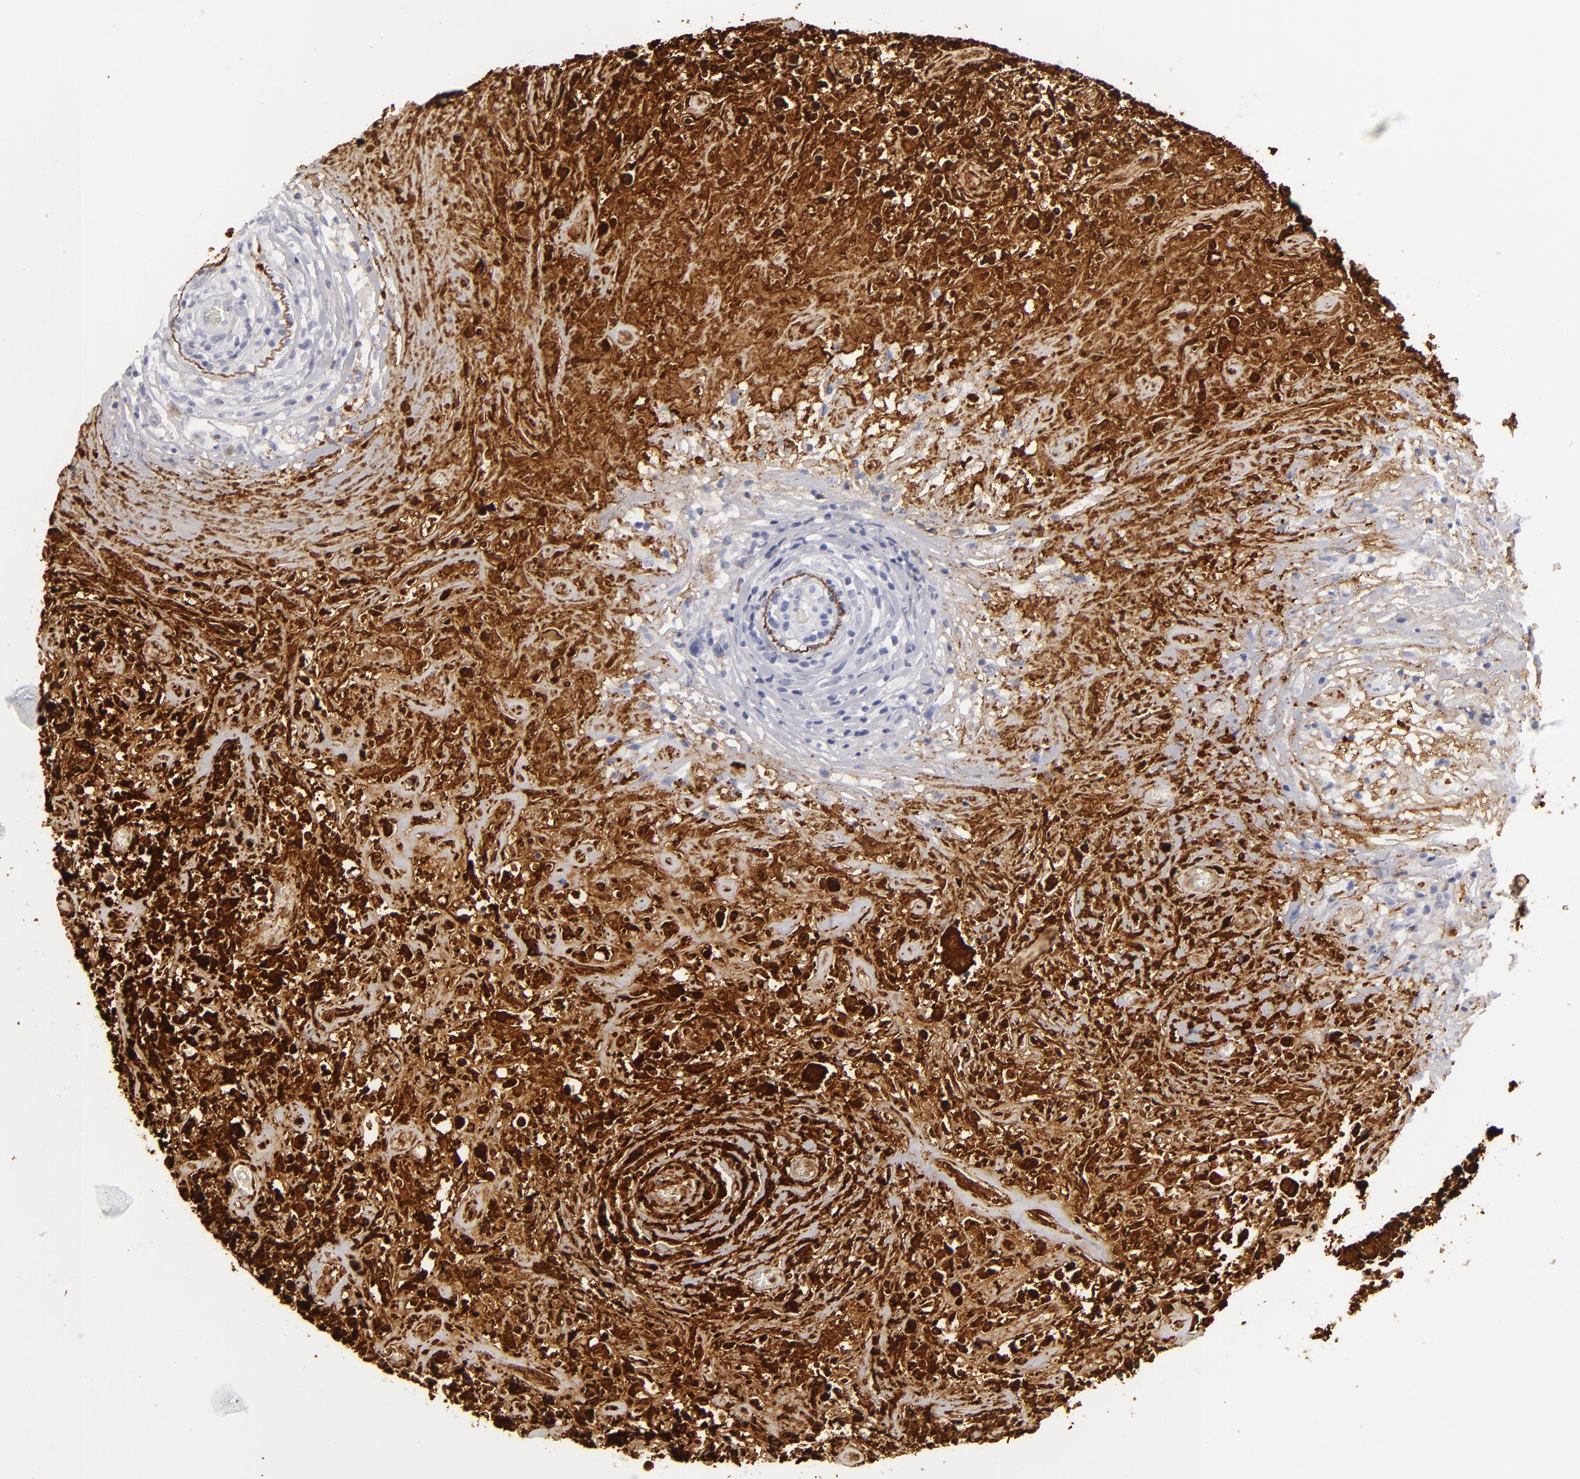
{"staining": {"intensity": "strong", "quantity": ">75%", "location": "cytoplasmic/membranous,nuclear"}, "tissue": "lymphoma", "cell_type": "Tumor cells", "image_type": "cancer", "snomed": [{"axis": "morphology", "description": "Hodgkin's disease, NOS"}, {"axis": "topography", "description": "Lymph node"}], "caption": "Immunohistochemical staining of Hodgkin's disease reveals strong cytoplasmic/membranous and nuclear protein staining in about >75% of tumor cells.", "gene": "C9", "patient": {"sex": "male", "age": 46}}